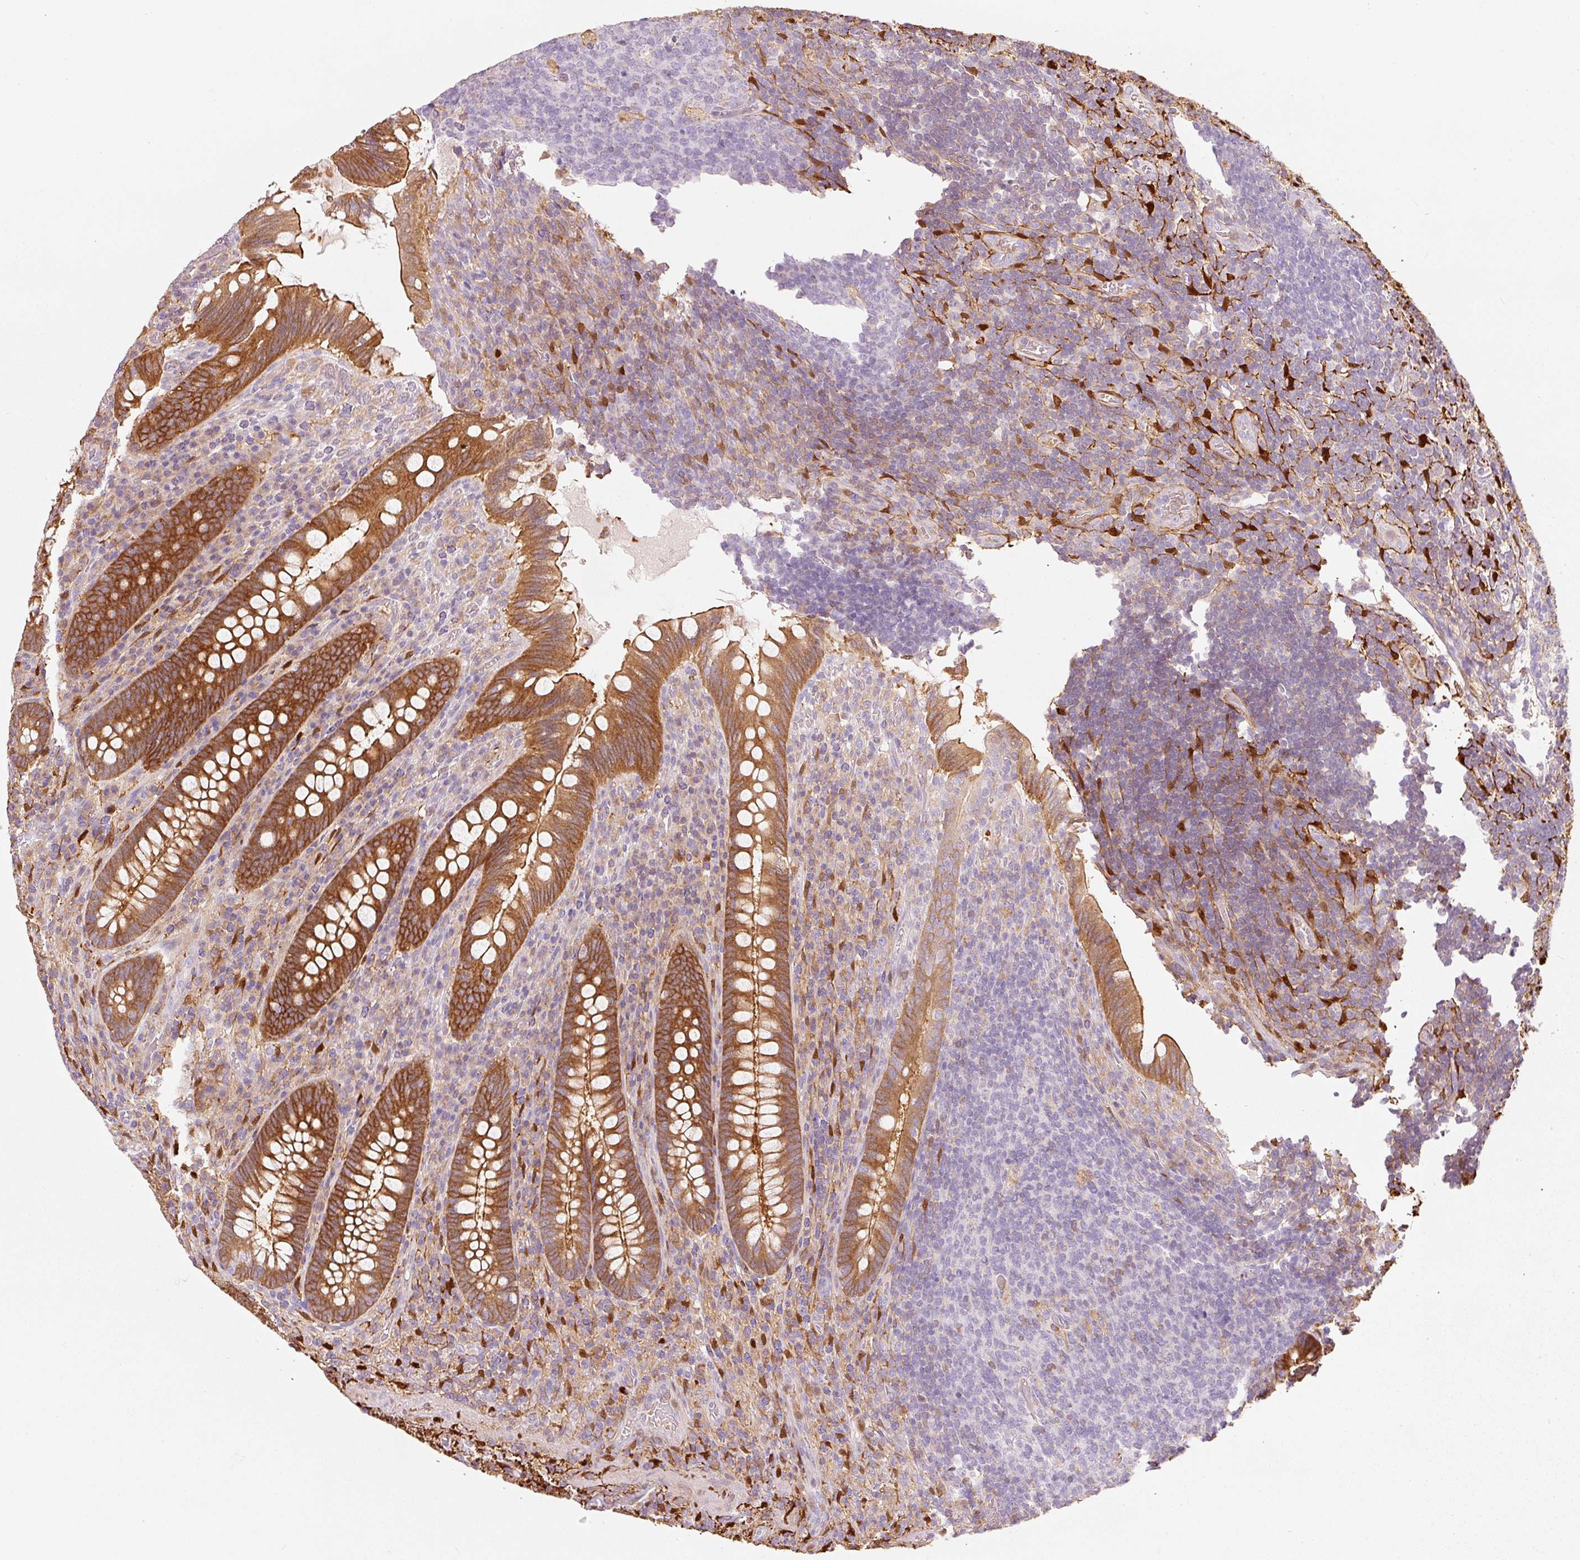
{"staining": {"intensity": "strong", "quantity": ">75%", "location": "cytoplasmic/membranous"}, "tissue": "appendix", "cell_type": "Glandular cells", "image_type": "normal", "snomed": [{"axis": "morphology", "description": "Normal tissue, NOS"}, {"axis": "topography", "description": "Appendix"}], "caption": "Protein expression analysis of unremarkable human appendix reveals strong cytoplasmic/membranous expression in approximately >75% of glandular cells.", "gene": "IQGAP2", "patient": {"sex": "female", "age": 43}}